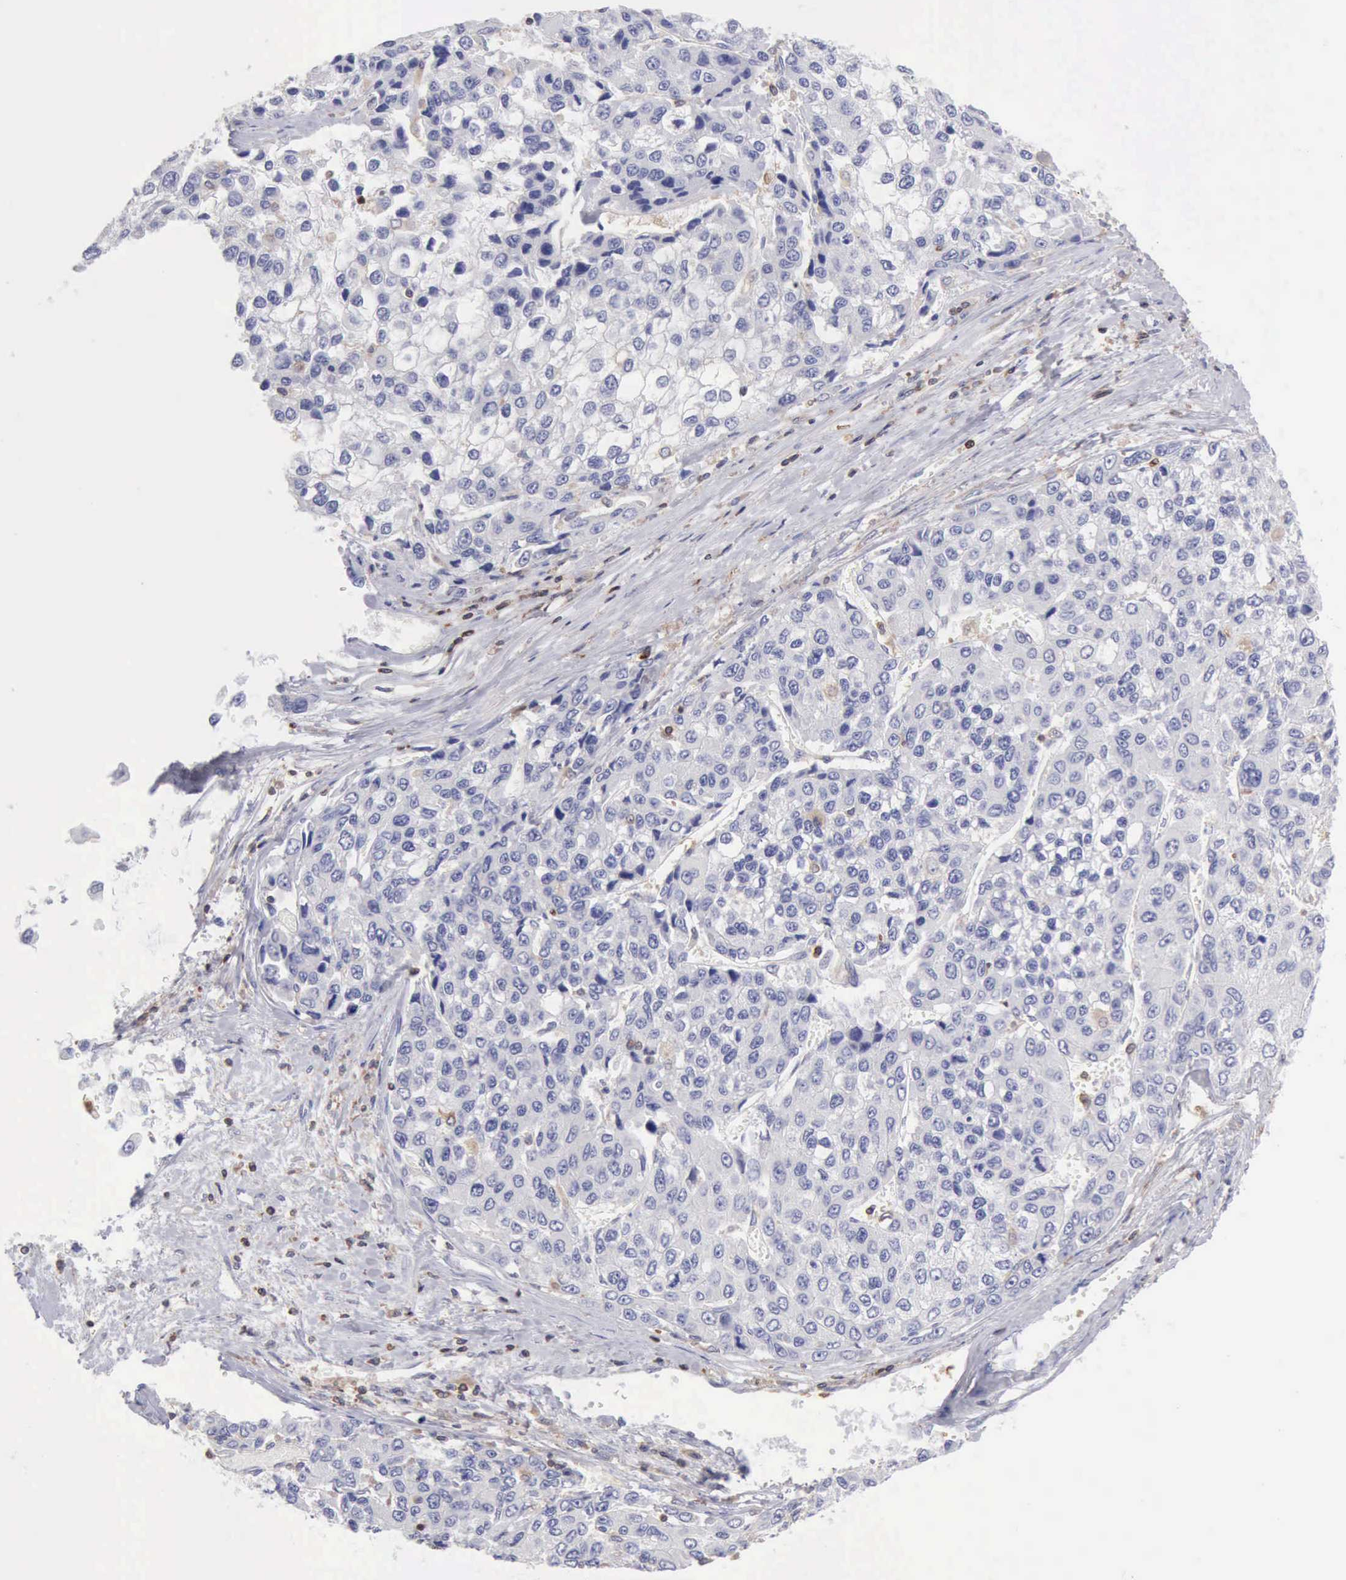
{"staining": {"intensity": "negative", "quantity": "none", "location": "none"}, "tissue": "liver cancer", "cell_type": "Tumor cells", "image_type": "cancer", "snomed": [{"axis": "morphology", "description": "Carcinoma, Hepatocellular, NOS"}, {"axis": "topography", "description": "Liver"}], "caption": "Tumor cells are negative for brown protein staining in liver hepatocellular carcinoma. (Brightfield microscopy of DAB (3,3'-diaminobenzidine) IHC at high magnification).", "gene": "SASH3", "patient": {"sex": "female", "age": 66}}